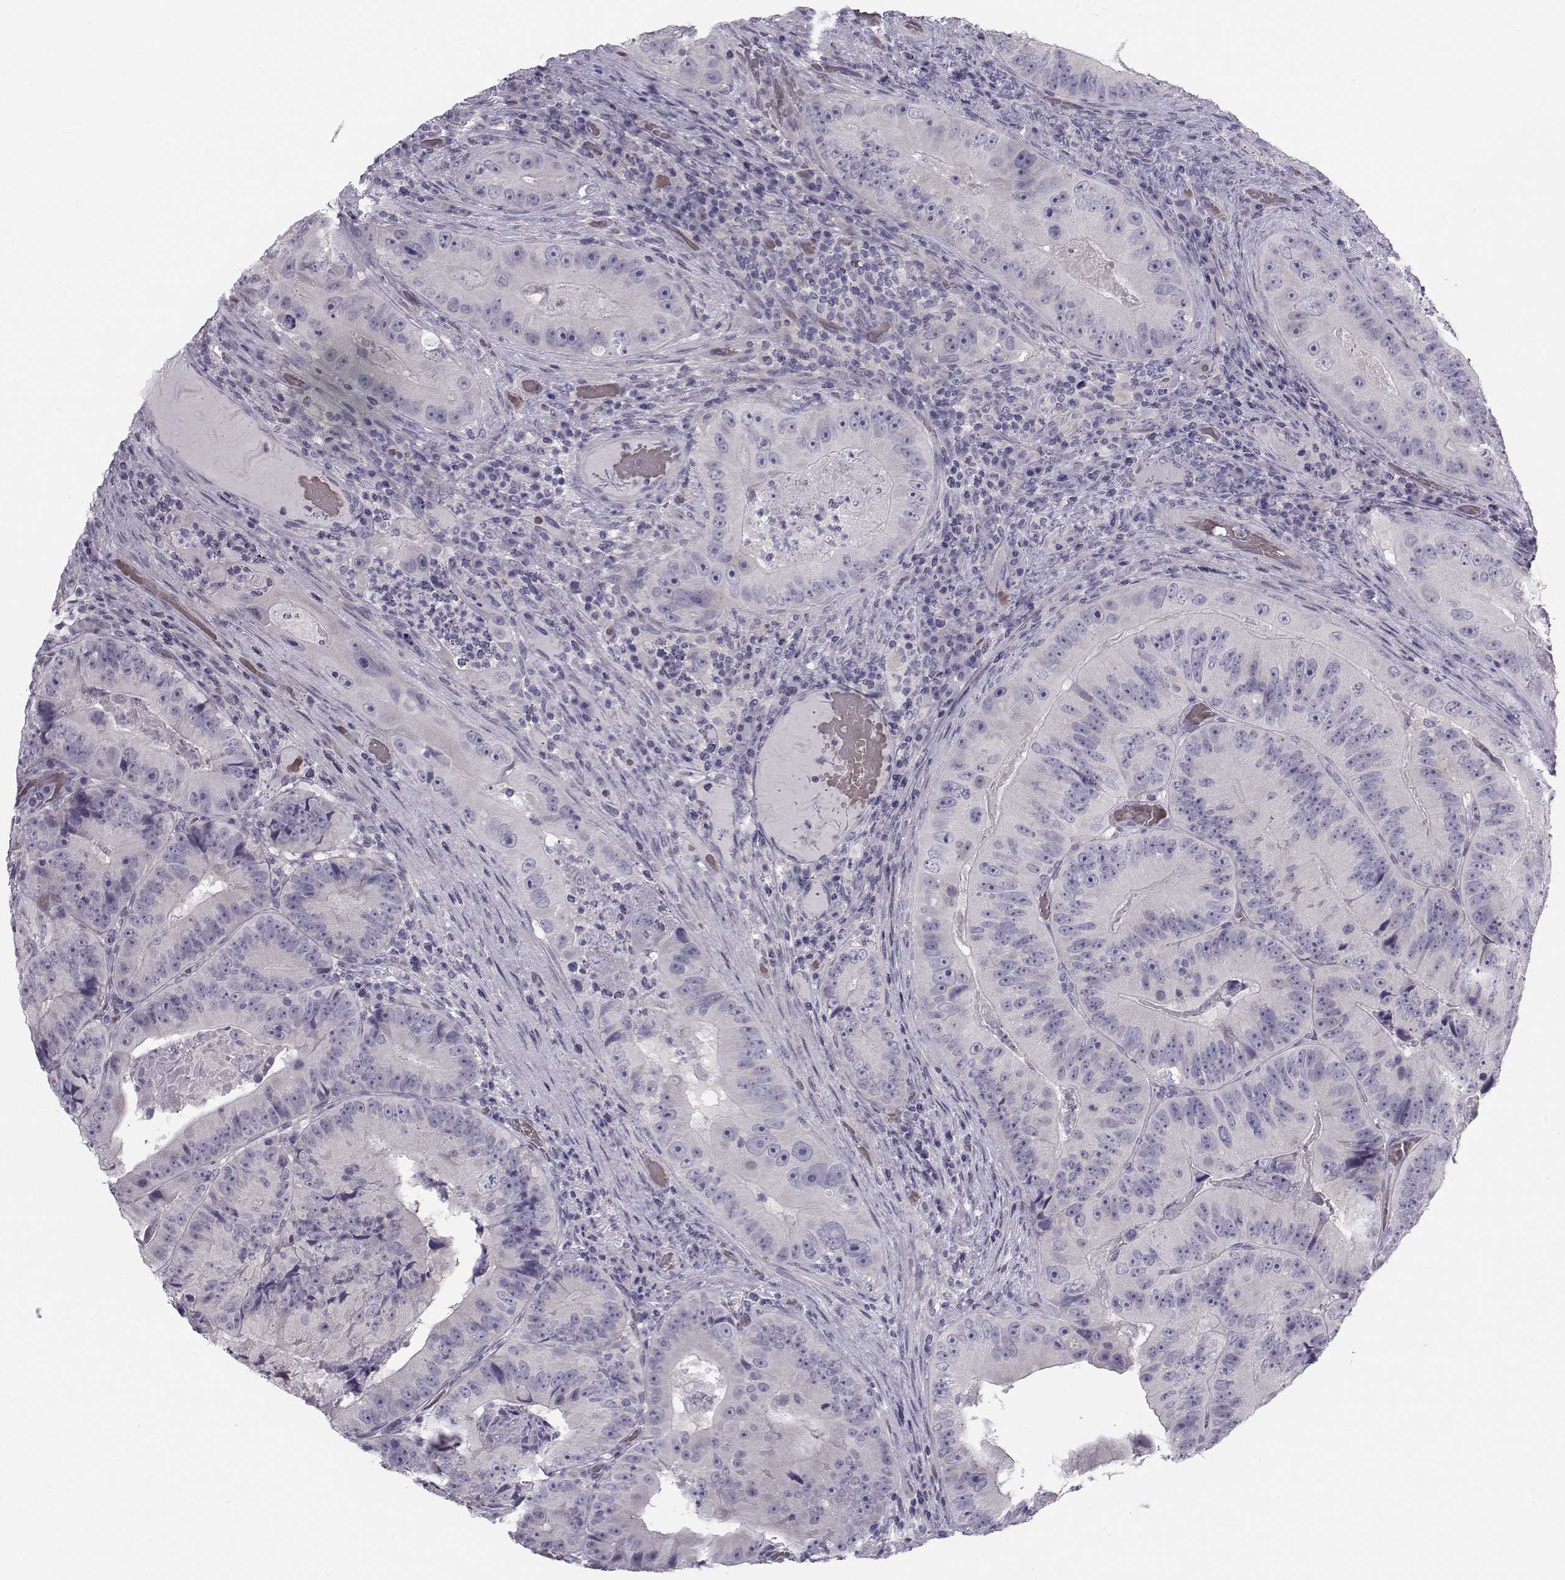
{"staining": {"intensity": "negative", "quantity": "none", "location": "none"}, "tissue": "colorectal cancer", "cell_type": "Tumor cells", "image_type": "cancer", "snomed": [{"axis": "morphology", "description": "Adenocarcinoma, NOS"}, {"axis": "topography", "description": "Colon"}], "caption": "Human colorectal cancer (adenocarcinoma) stained for a protein using immunohistochemistry (IHC) exhibits no staining in tumor cells.", "gene": "GARIN3", "patient": {"sex": "female", "age": 86}}